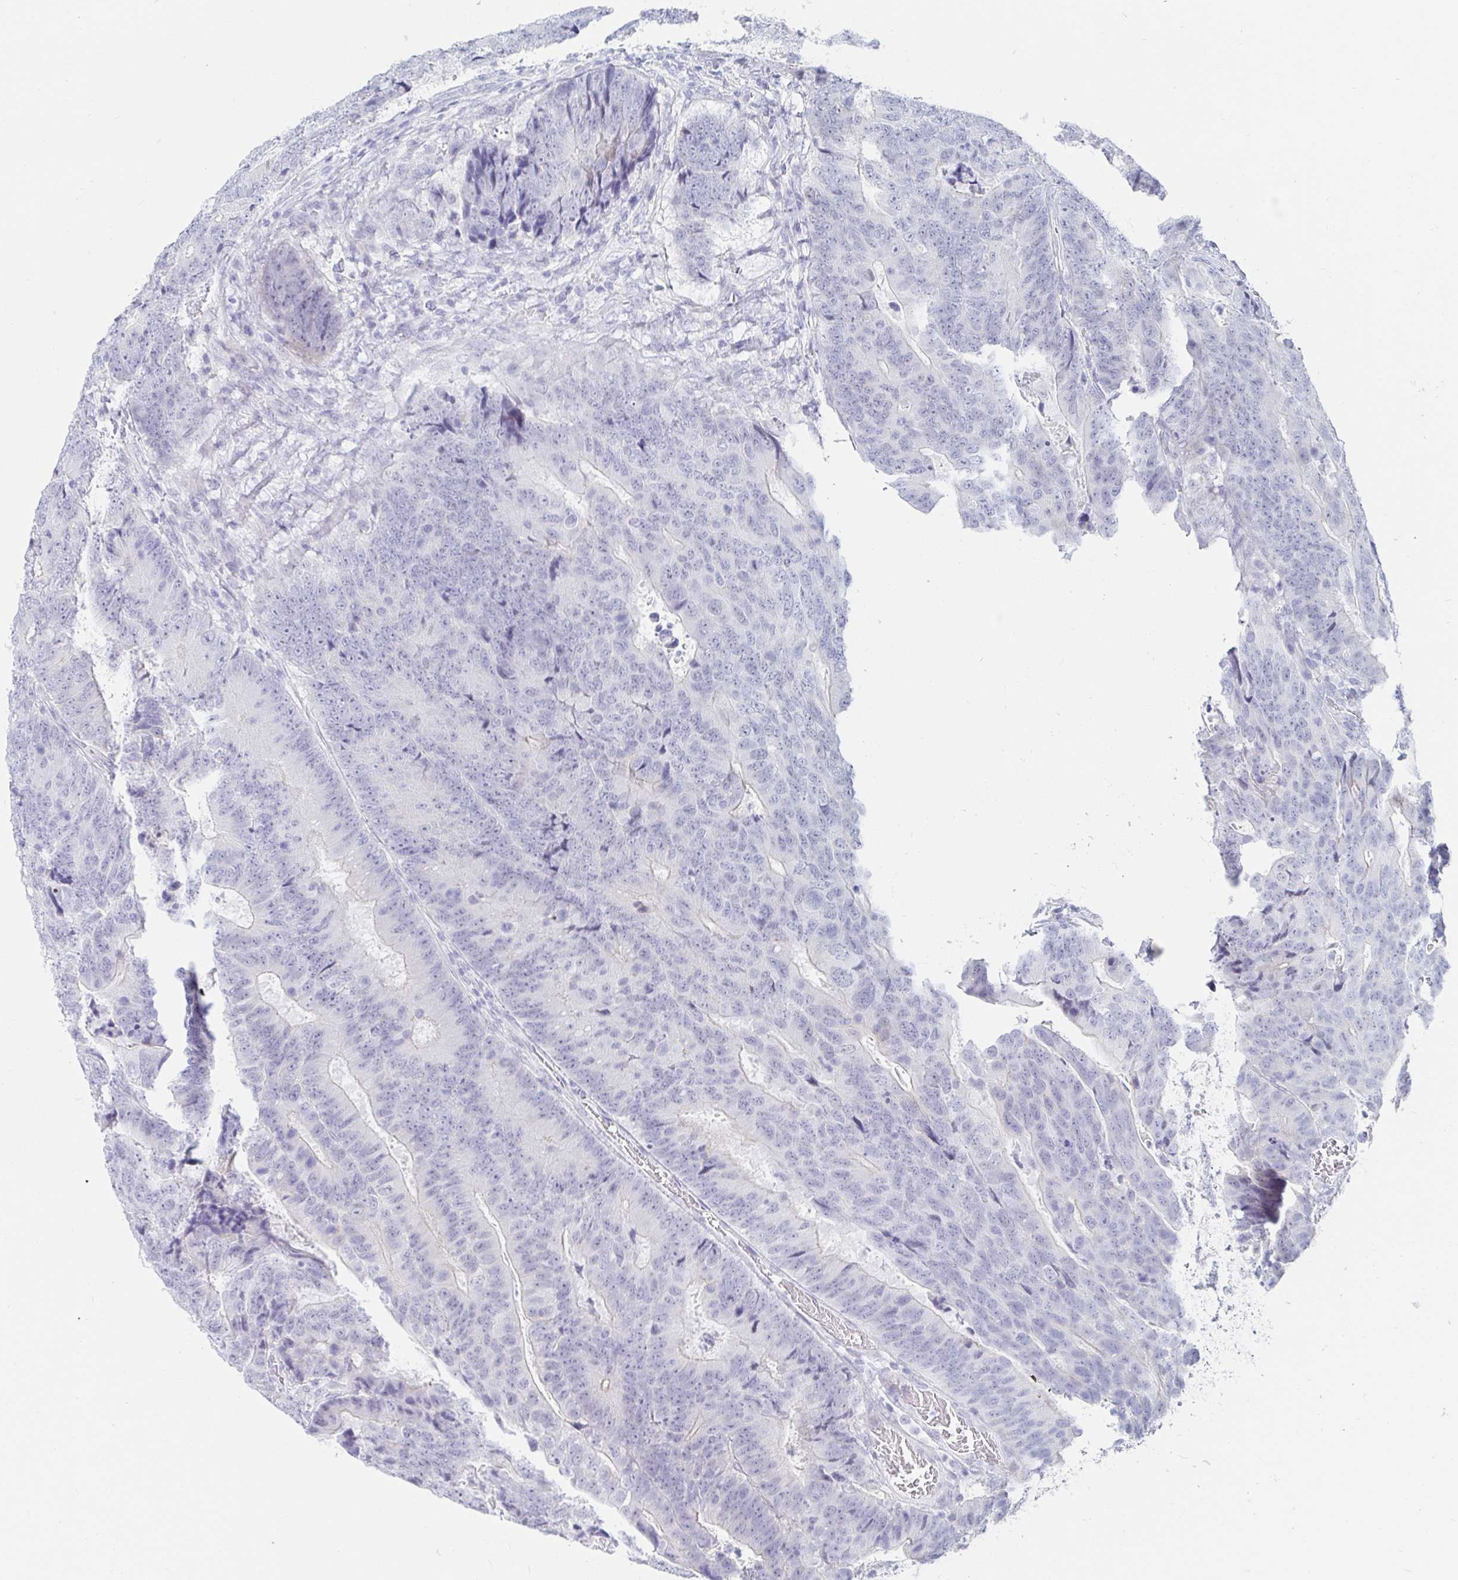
{"staining": {"intensity": "negative", "quantity": "none", "location": "none"}, "tissue": "colorectal cancer", "cell_type": "Tumor cells", "image_type": "cancer", "snomed": [{"axis": "morphology", "description": "Adenocarcinoma, NOS"}, {"axis": "topography", "description": "Colon"}], "caption": "High power microscopy image of an IHC image of adenocarcinoma (colorectal), revealing no significant positivity in tumor cells. The staining was performed using DAB (3,3'-diaminobenzidine) to visualize the protein expression in brown, while the nuclei were stained in blue with hematoxylin (Magnification: 20x).", "gene": "OR10K1", "patient": {"sex": "female", "age": 48}}